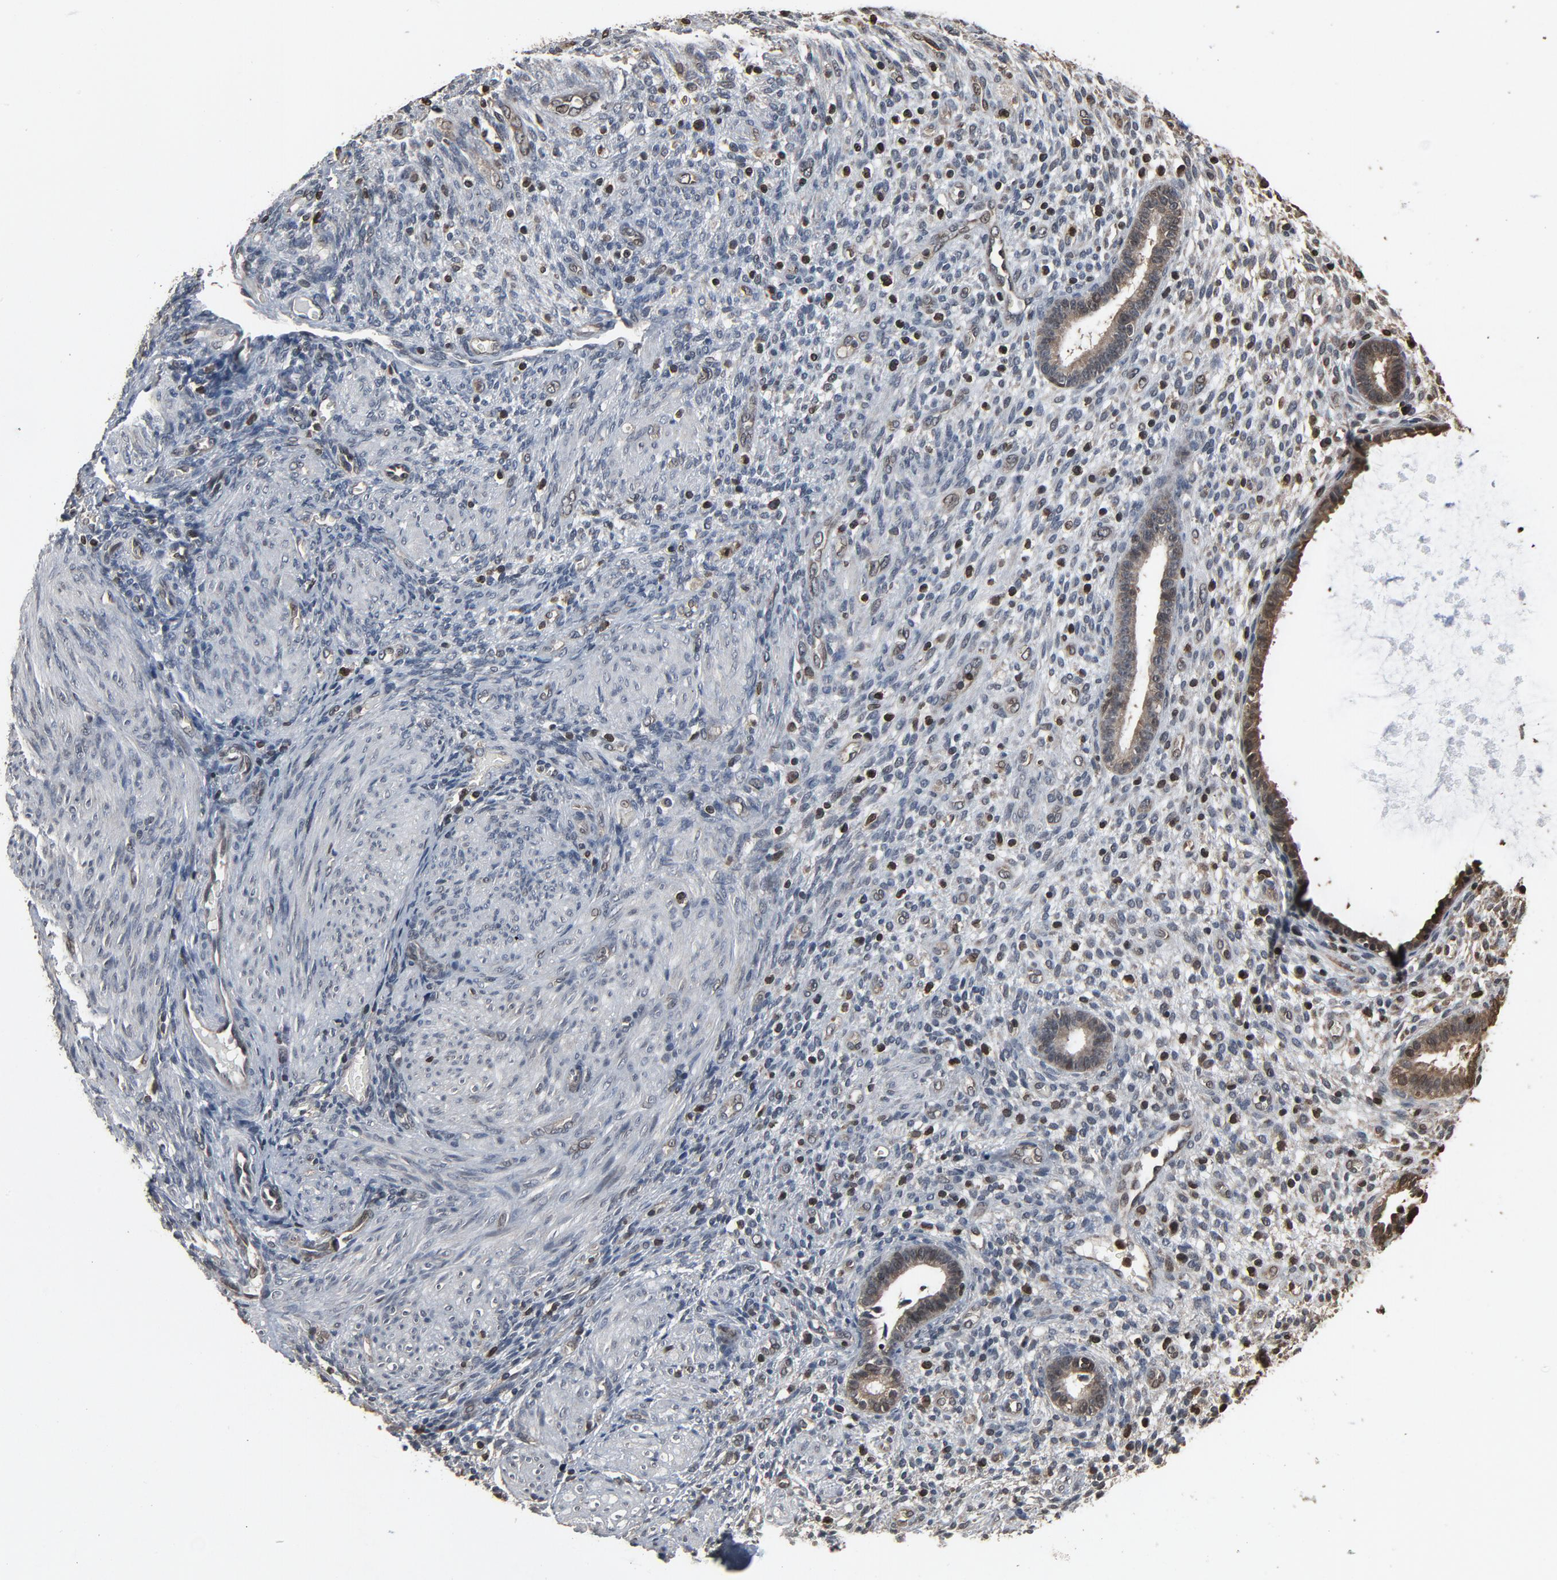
{"staining": {"intensity": "weak", "quantity": "<25%", "location": "nuclear"}, "tissue": "endometrium", "cell_type": "Cells in endometrial stroma", "image_type": "normal", "snomed": [{"axis": "morphology", "description": "Normal tissue, NOS"}, {"axis": "topography", "description": "Endometrium"}], "caption": "A photomicrograph of endometrium stained for a protein exhibits no brown staining in cells in endometrial stroma.", "gene": "UBE2D1", "patient": {"sex": "female", "age": 72}}